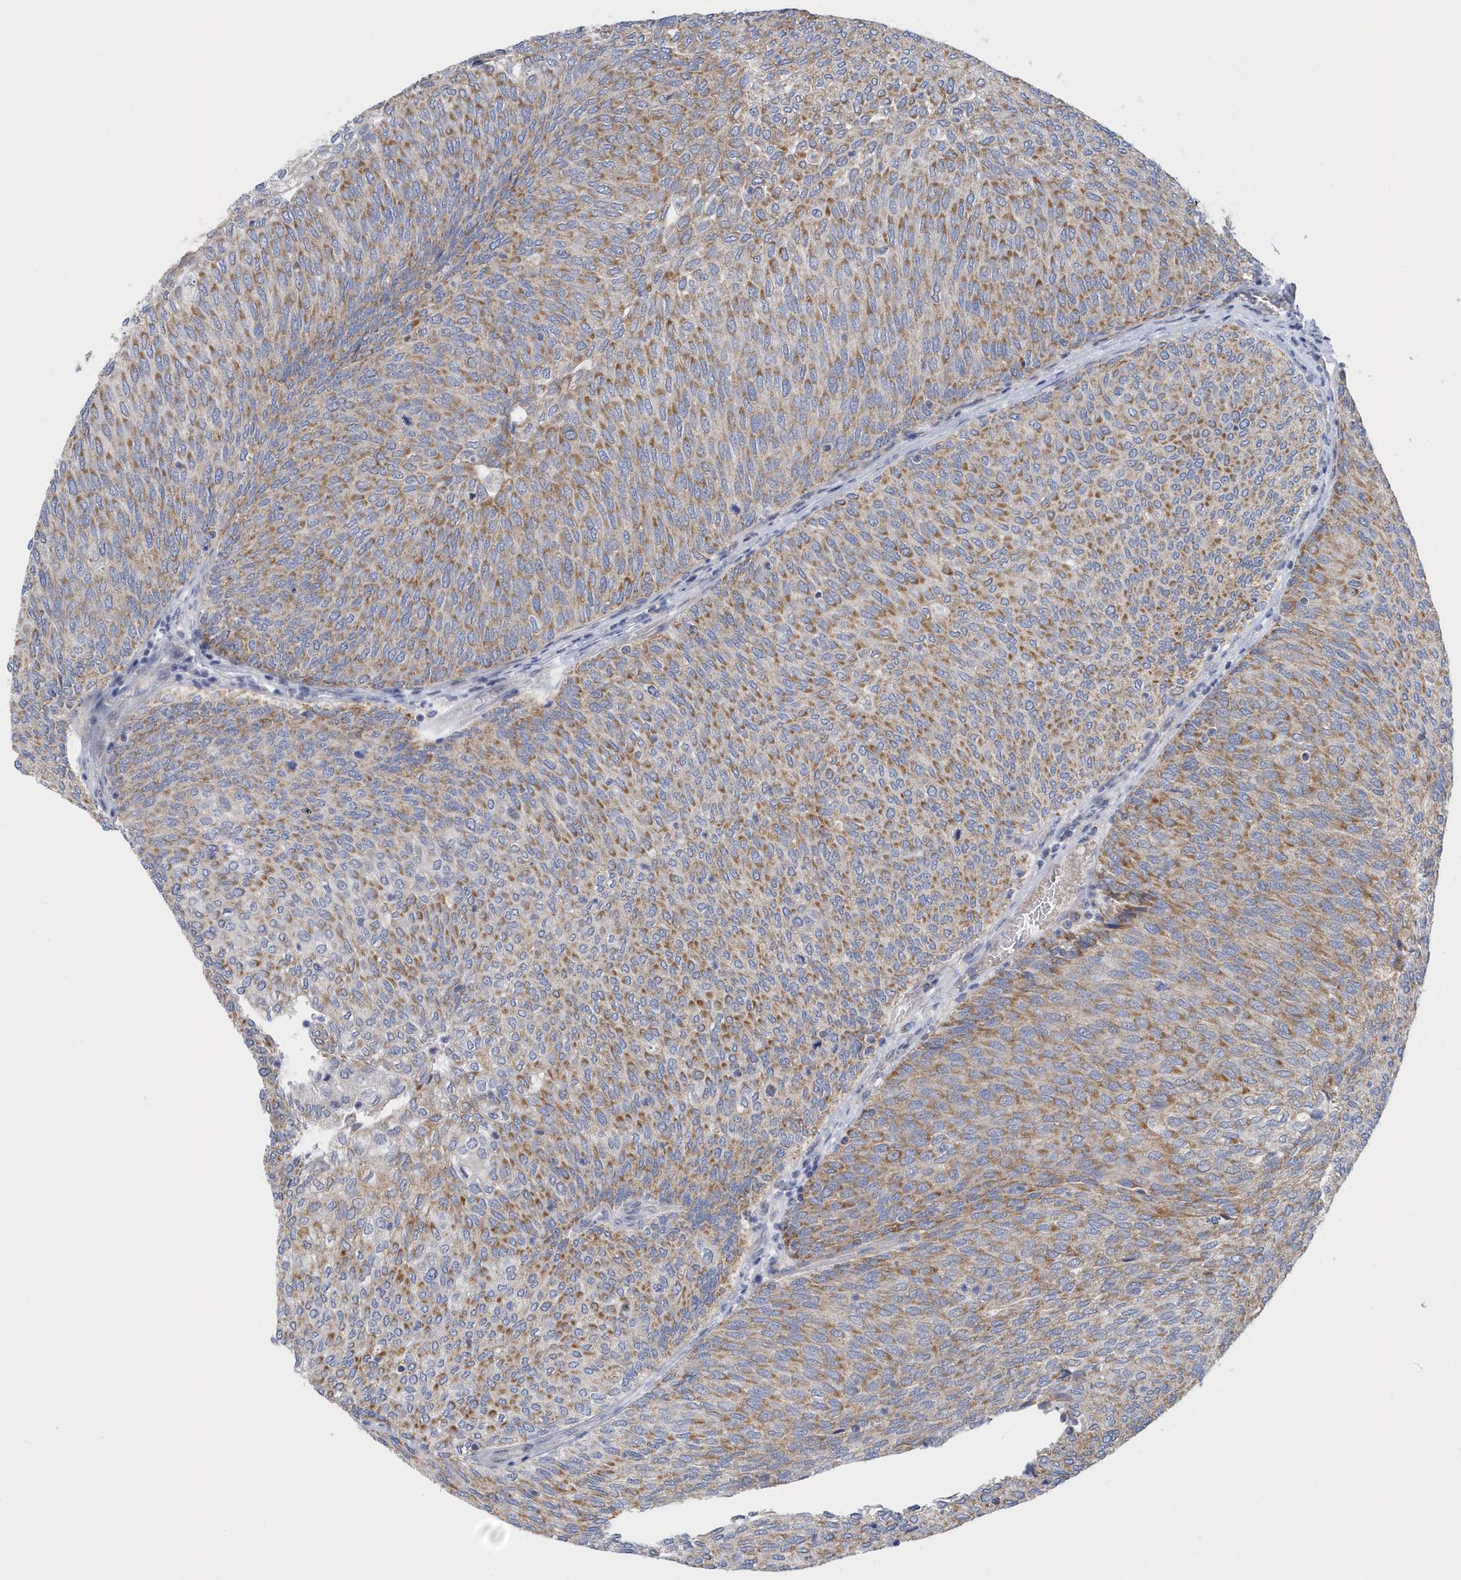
{"staining": {"intensity": "moderate", "quantity": ">75%", "location": "cytoplasmic/membranous"}, "tissue": "urothelial cancer", "cell_type": "Tumor cells", "image_type": "cancer", "snomed": [{"axis": "morphology", "description": "Urothelial carcinoma, Low grade"}, {"axis": "topography", "description": "Urinary bladder"}], "caption": "This photomicrograph displays immunohistochemistry (IHC) staining of human urothelial cancer, with medium moderate cytoplasmic/membranous expression in approximately >75% of tumor cells.", "gene": "VWA5B2", "patient": {"sex": "female", "age": 79}}